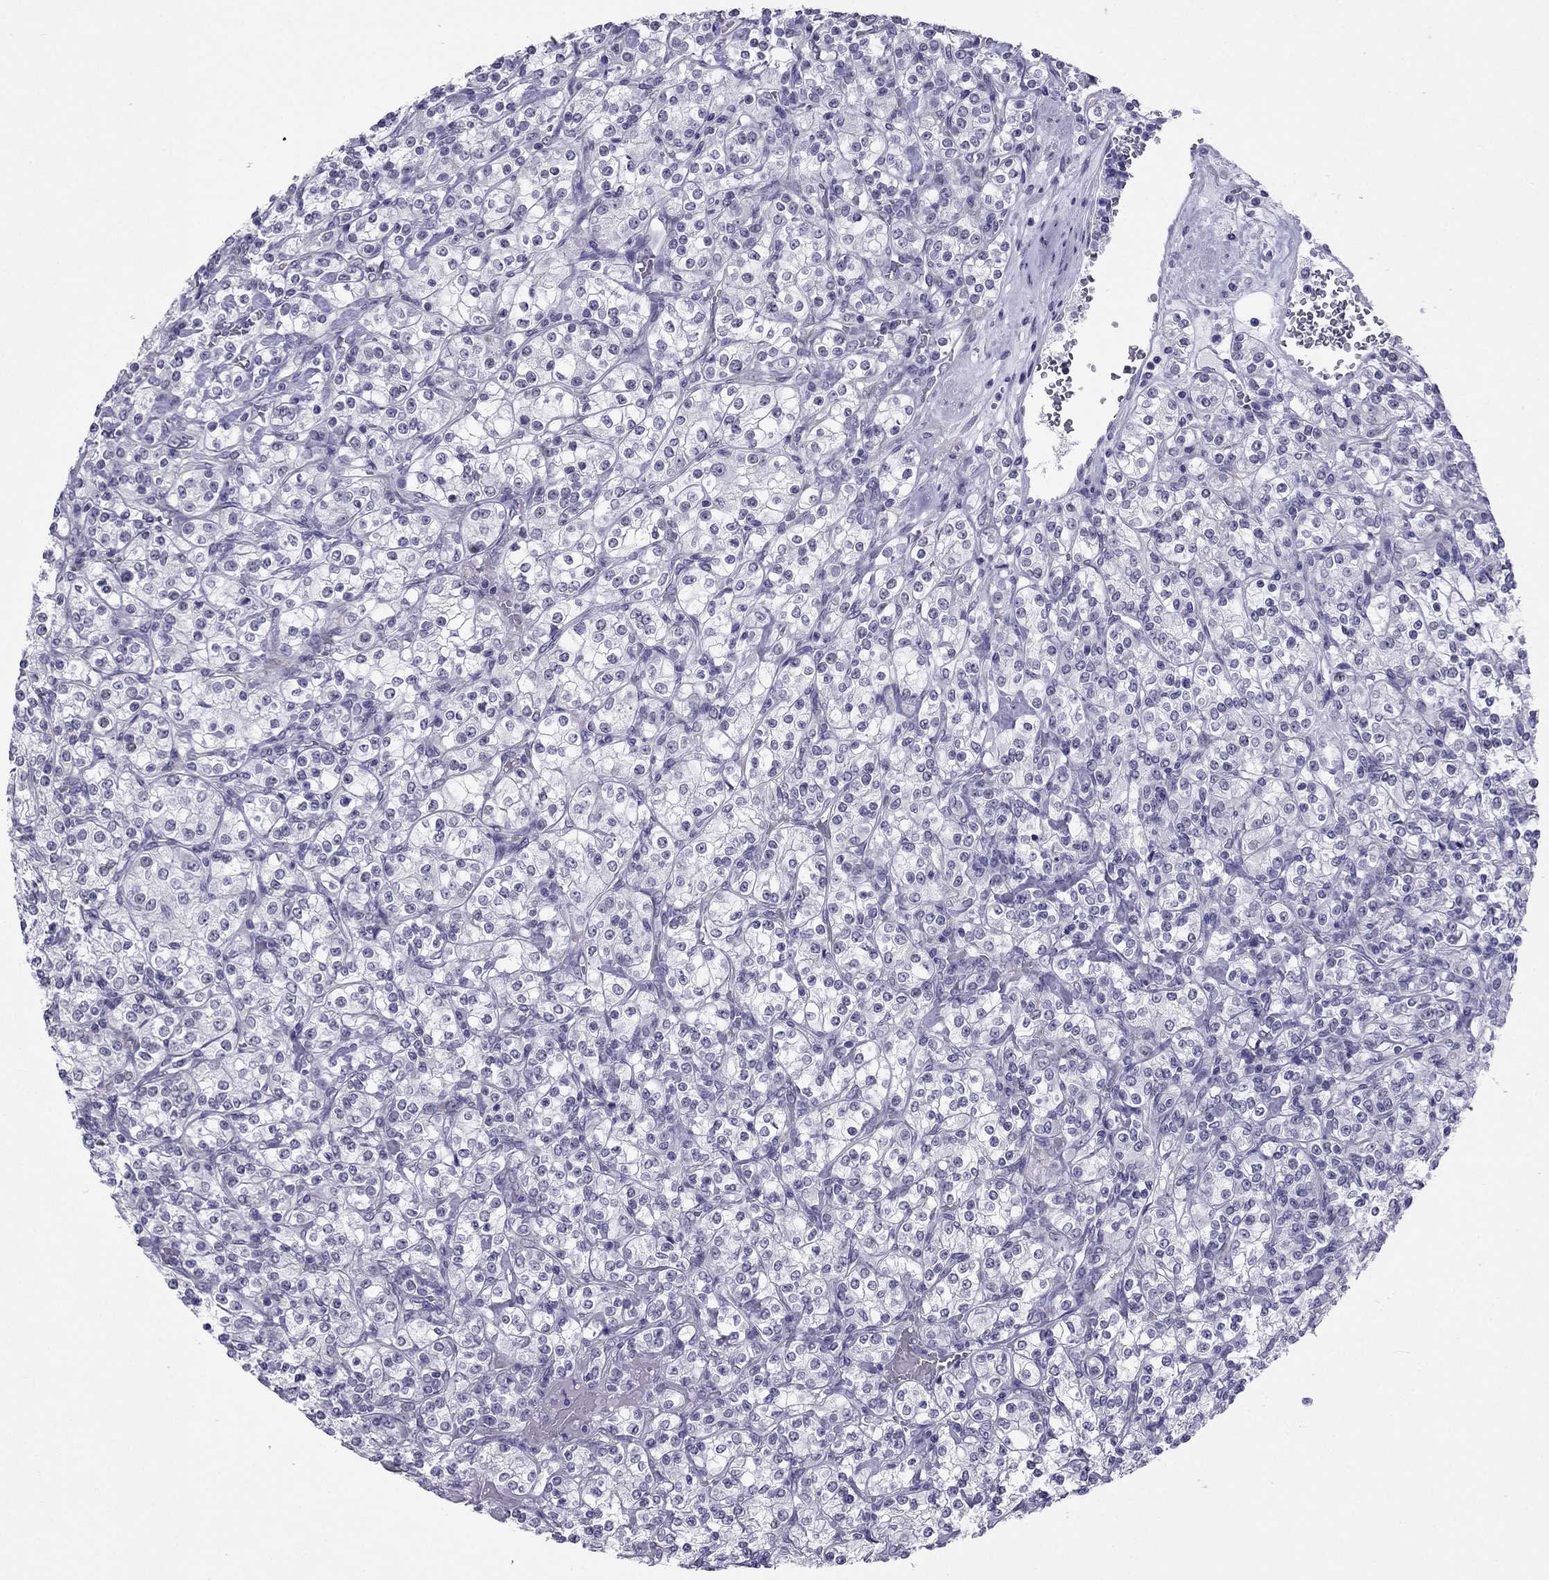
{"staining": {"intensity": "negative", "quantity": "none", "location": "none"}, "tissue": "renal cancer", "cell_type": "Tumor cells", "image_type": "cancer", "snomed": [{"axis": "morphology", "description": "Adenocarcinoma, NOS"}, {"axis": "topography", "description": "Kidney"}], "caption": "This is an IHC micrograph of renal cancer. There is no positivity in tumor cells.", "gene": "CROCC2", "patient": {"sex": "male", "age": 77}}